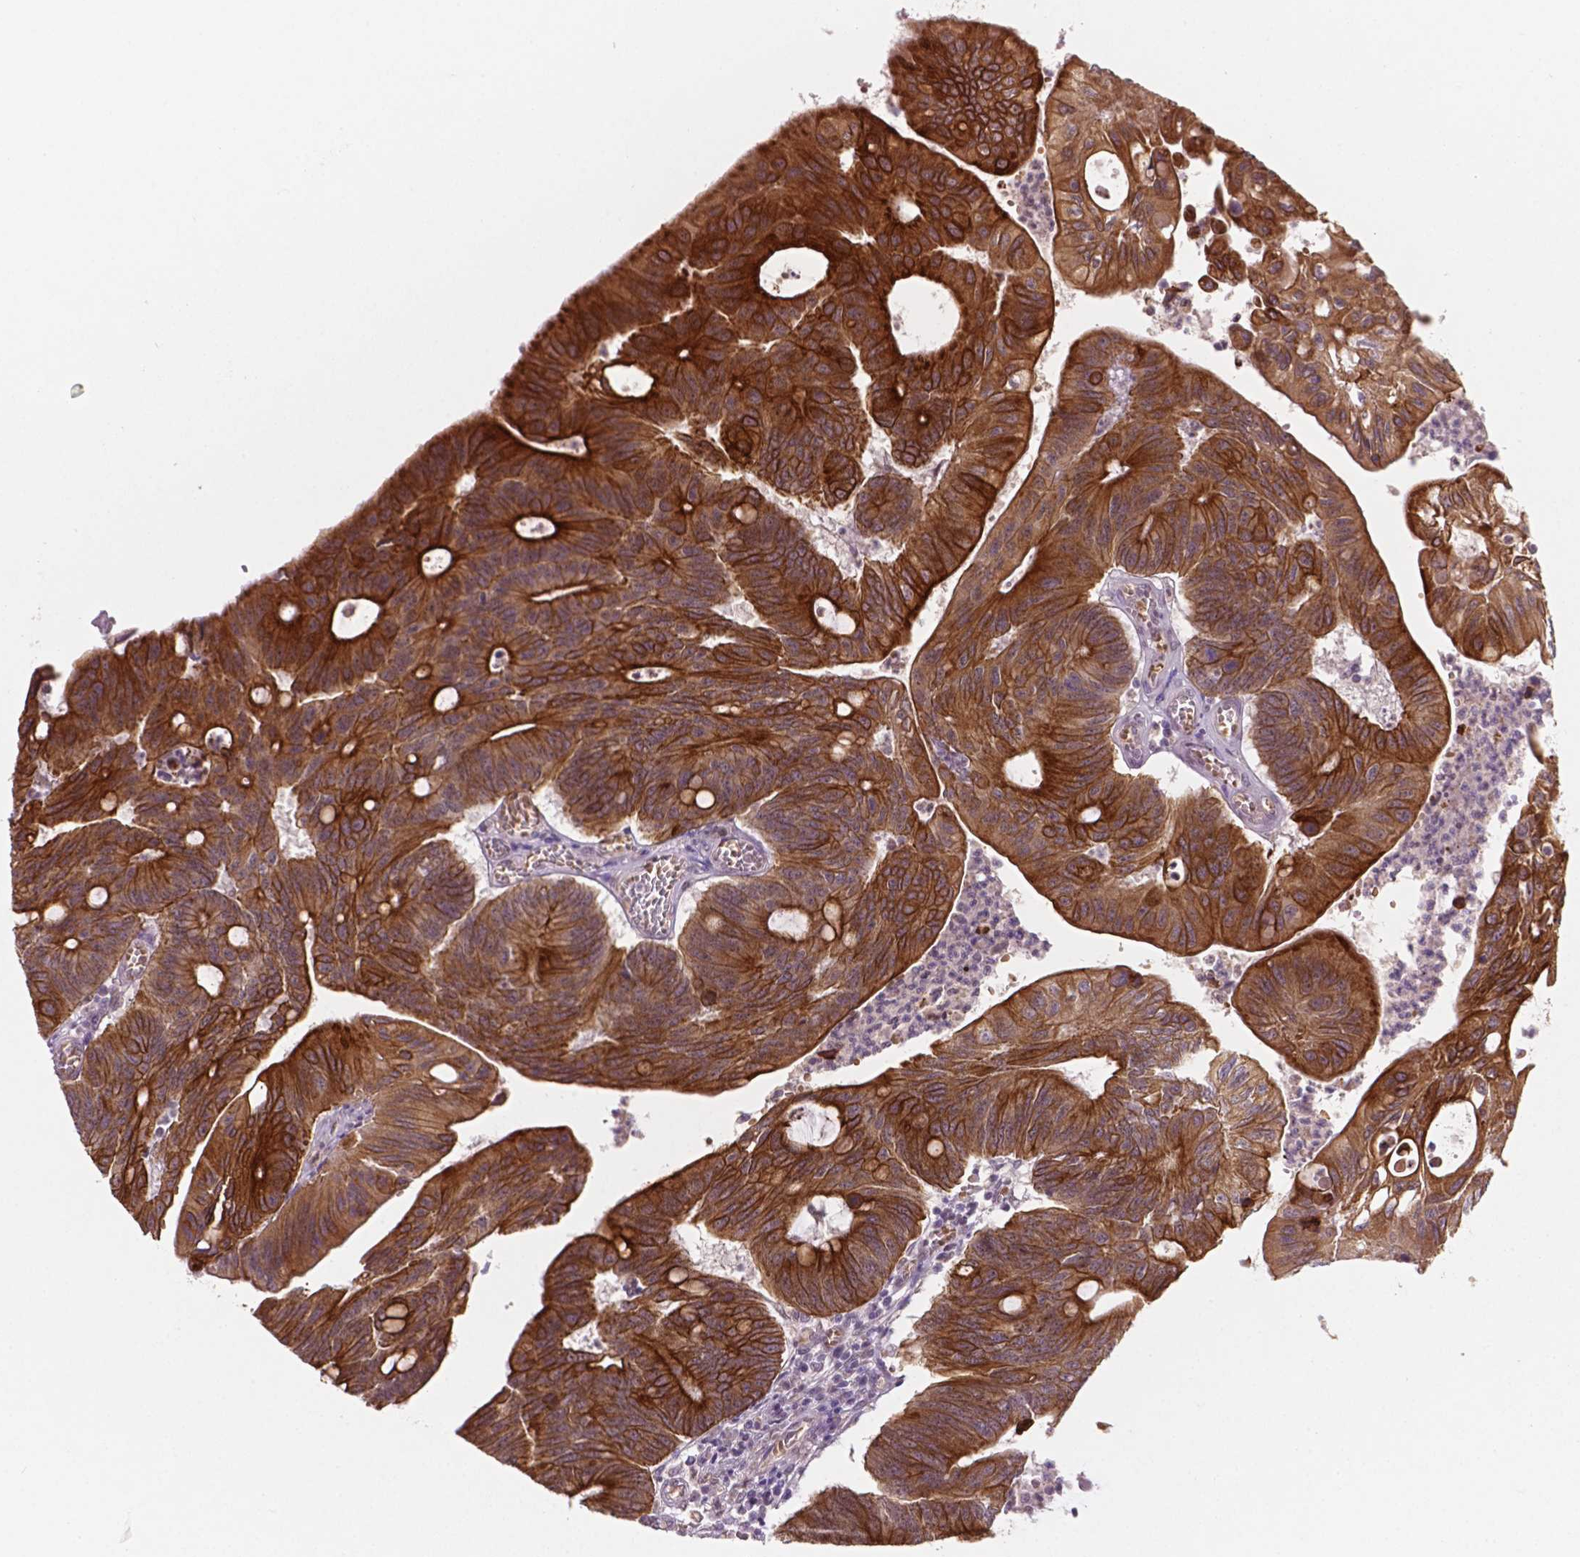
{"staining": {"intensity": "strong", "quantity": ">75%", "location": "cytoplasmic/membranous"}, "tissue": "colorectal cancer", "cell_type": "Tumor cells", "image_type": "cancer", "snomed": [{"axis": "morphology", "description": "Adenocarcinoma, NOS"}, {"axis": "topography", "description": "Colon"}], "caption": "The photomicrograph demonstrates a brown stain indicating the presence of a protein in the cytoplasmic/membranous of tumor cells in colorectal adenocarcinoma.", "gene": "SHLD3", "patient": {"sex": "male", "age": 65}}